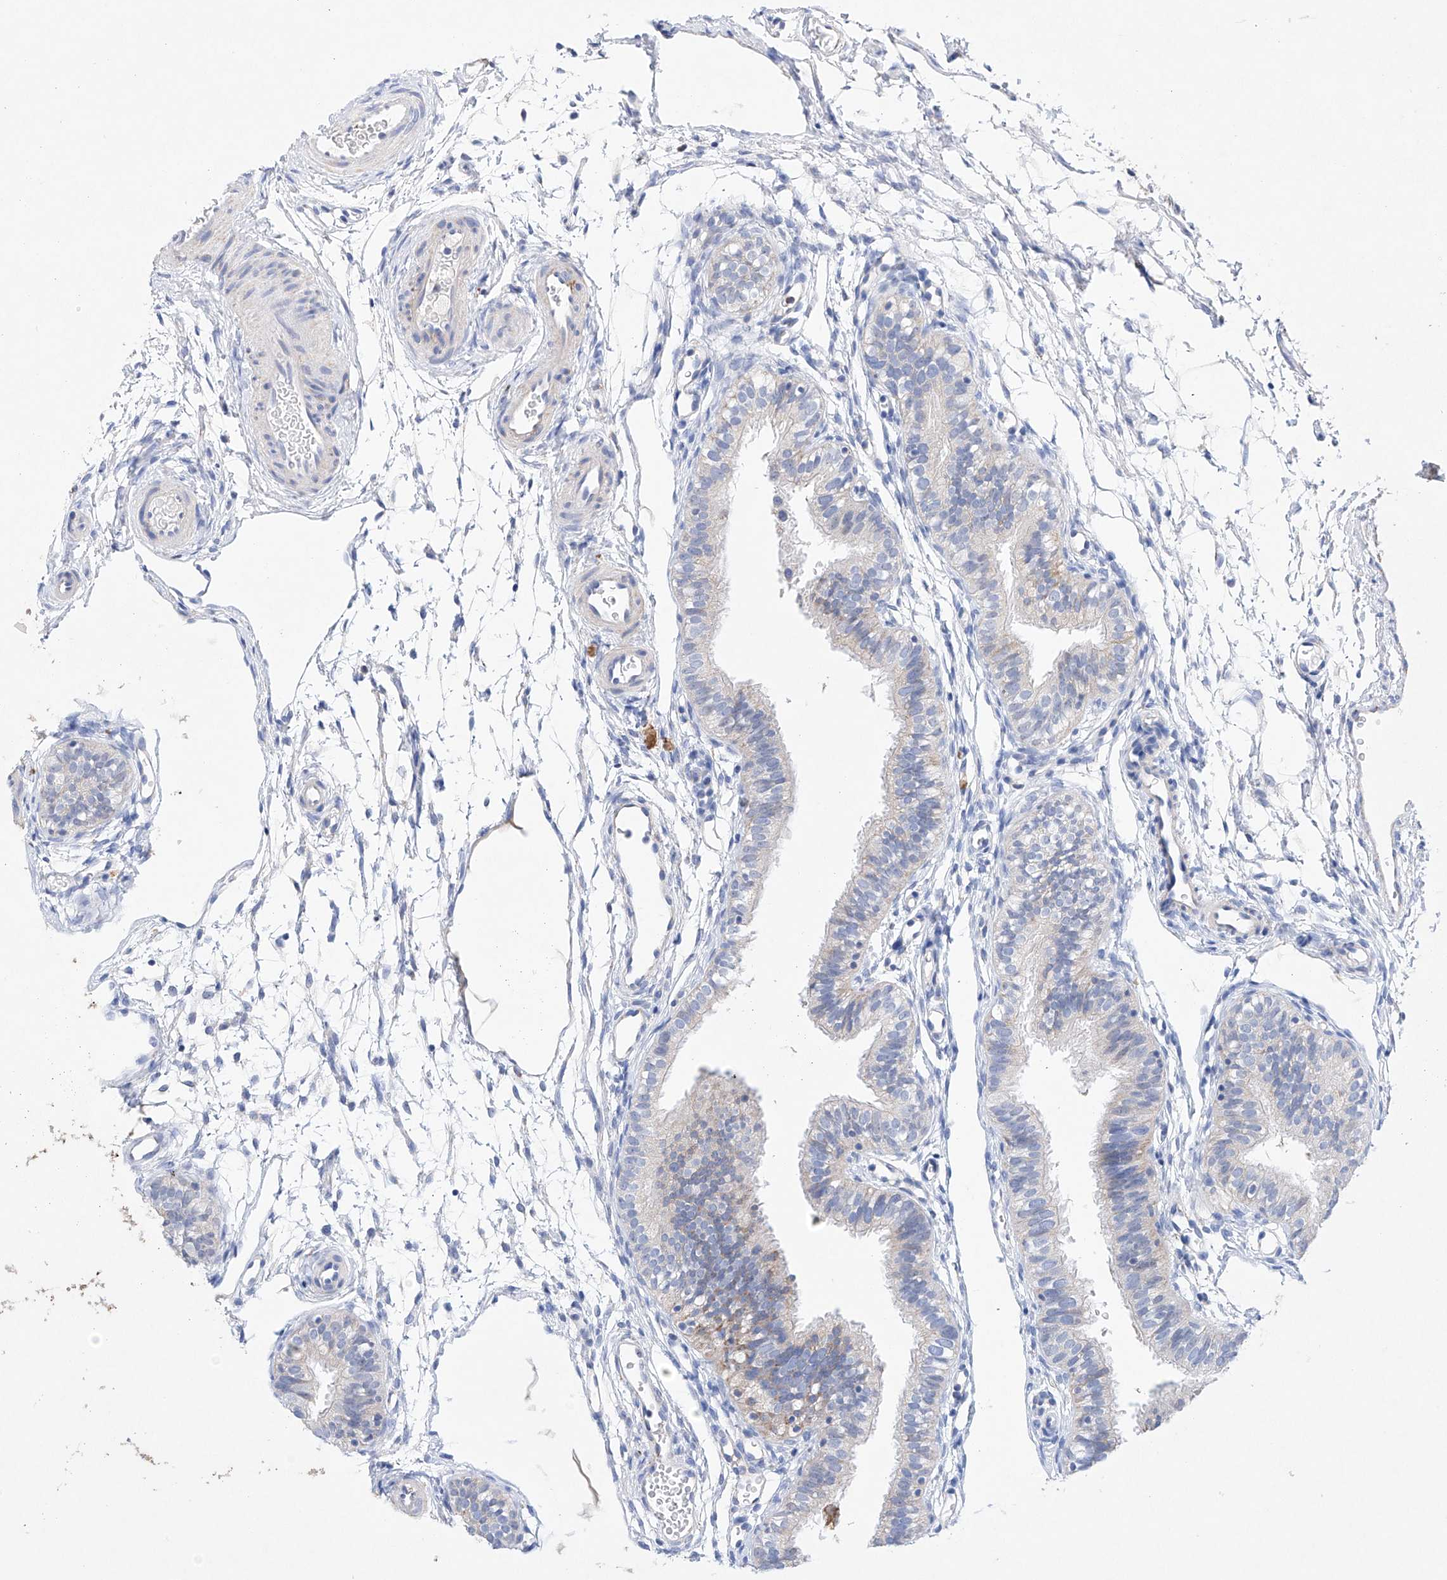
{"staining": {"intensity": "moderate", "quantity": "<25%", "location": "cytoplasmic/membranous"}, "tissue": "fallopian tube", "cell_type": "Glandular cells", "image_type": "normal", "snomed": [{"axis": "morphology", "description": "Normal tissue, NOS"}, {"axis": "topography", "description": "Fallopian tube"}], "caption": "Moderate cytoplasmic/membranous protein positivity is present in about <25% of glandular cells in fallopian tube. The staining was performed using DAB (3,3'-diaminobenzidine) to visualize the protein expression in brown, while the nuclei were stained in blue with hematoxylin (Magnification: 20x).", "gene": "NRROS", "patient": {"sex": "female", "age": 35}}